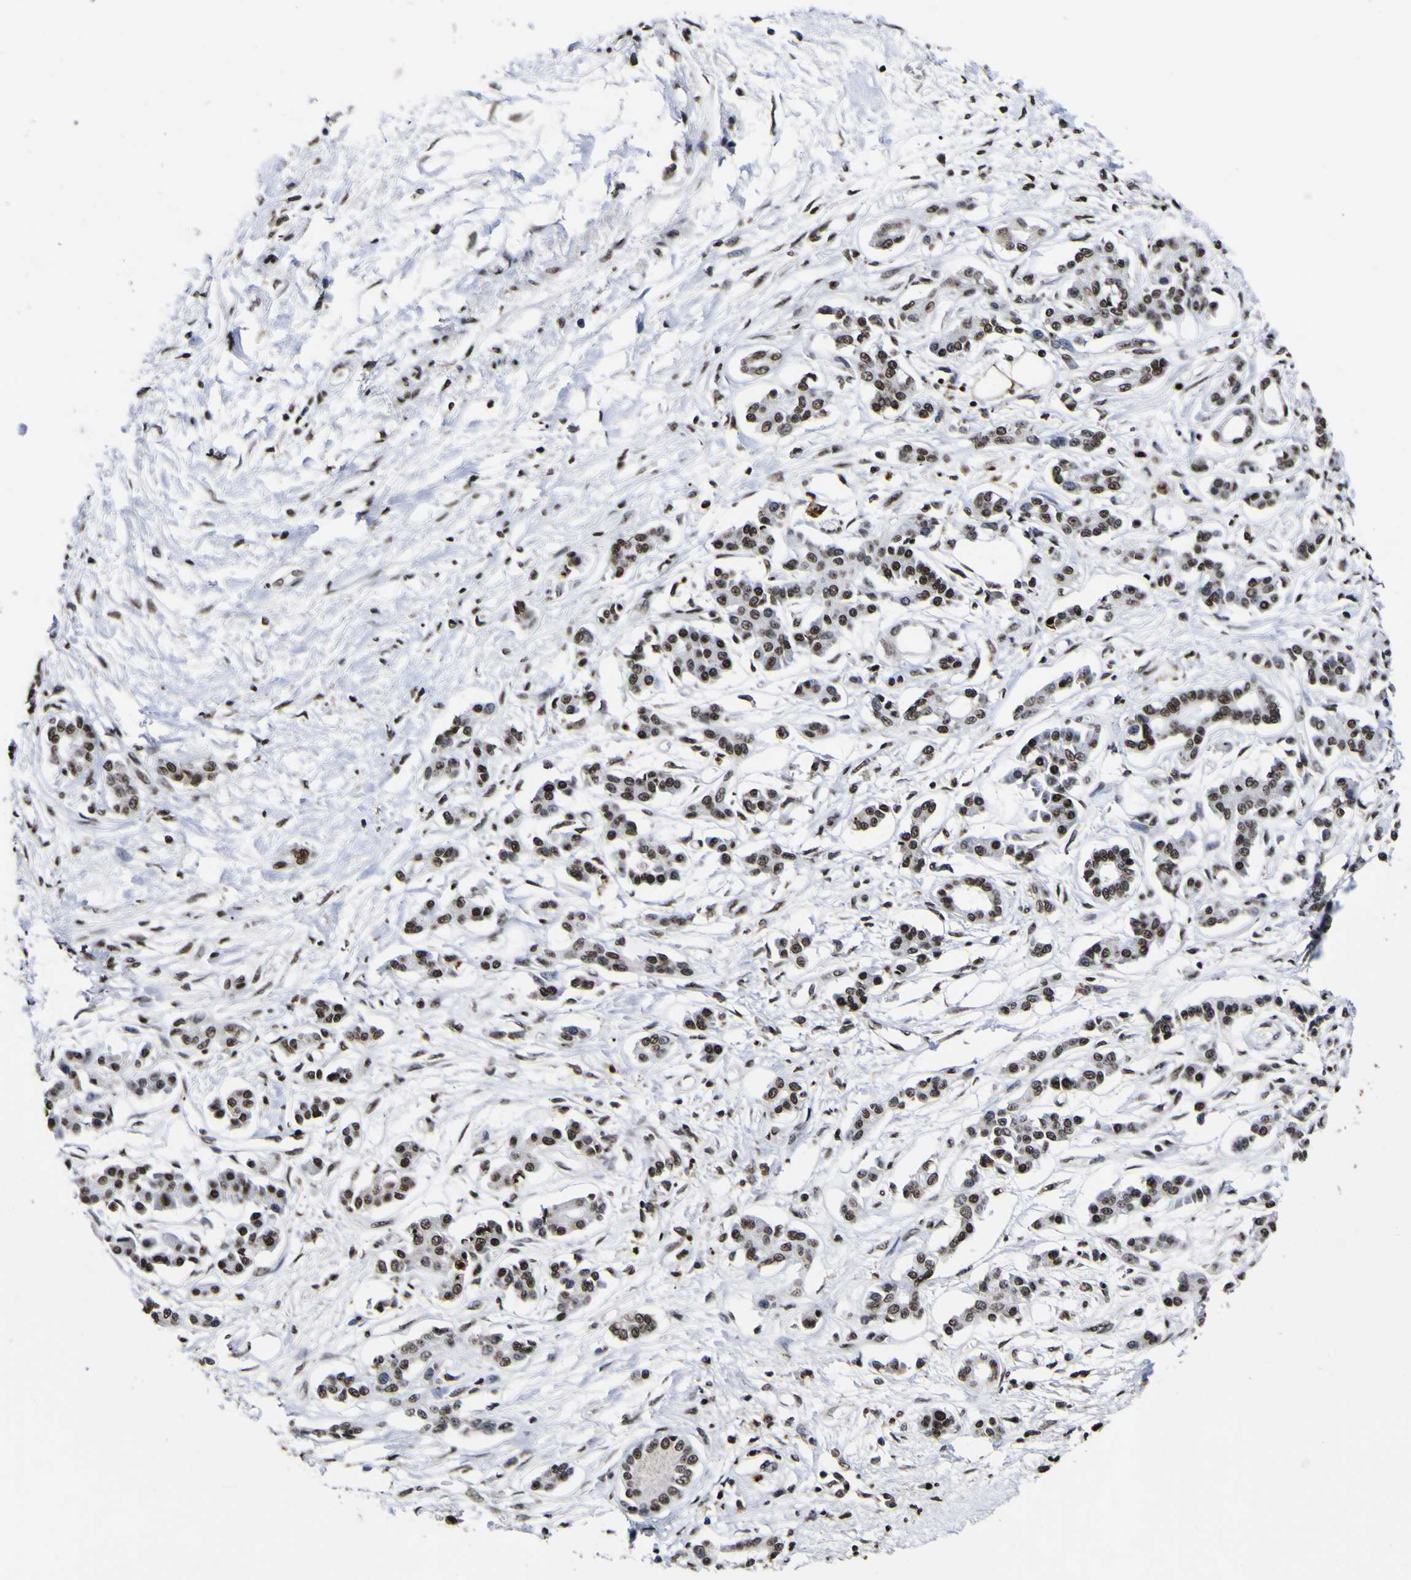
{"staining": {"intensity": "strong", "quantity": ">75%", "location": "nuclear"}, "tissue": "pancreatic cancer", "cell_type": "Tumor cells", "image_type": "cancer", "snomed": [{"axis": "morphology", "description": "Adenocarcinoma, NOS"}, {"axis": "topography", "description": "Pancreas"}], "caption": "Immunohistochemical staining of human adenocarcinoma (pancreatic) demonstrates strong nuclear protein staining in approximately >75% of tumor cells.", "gene": "PIAS1", "patient": {"sex": "male", "age": 56}}